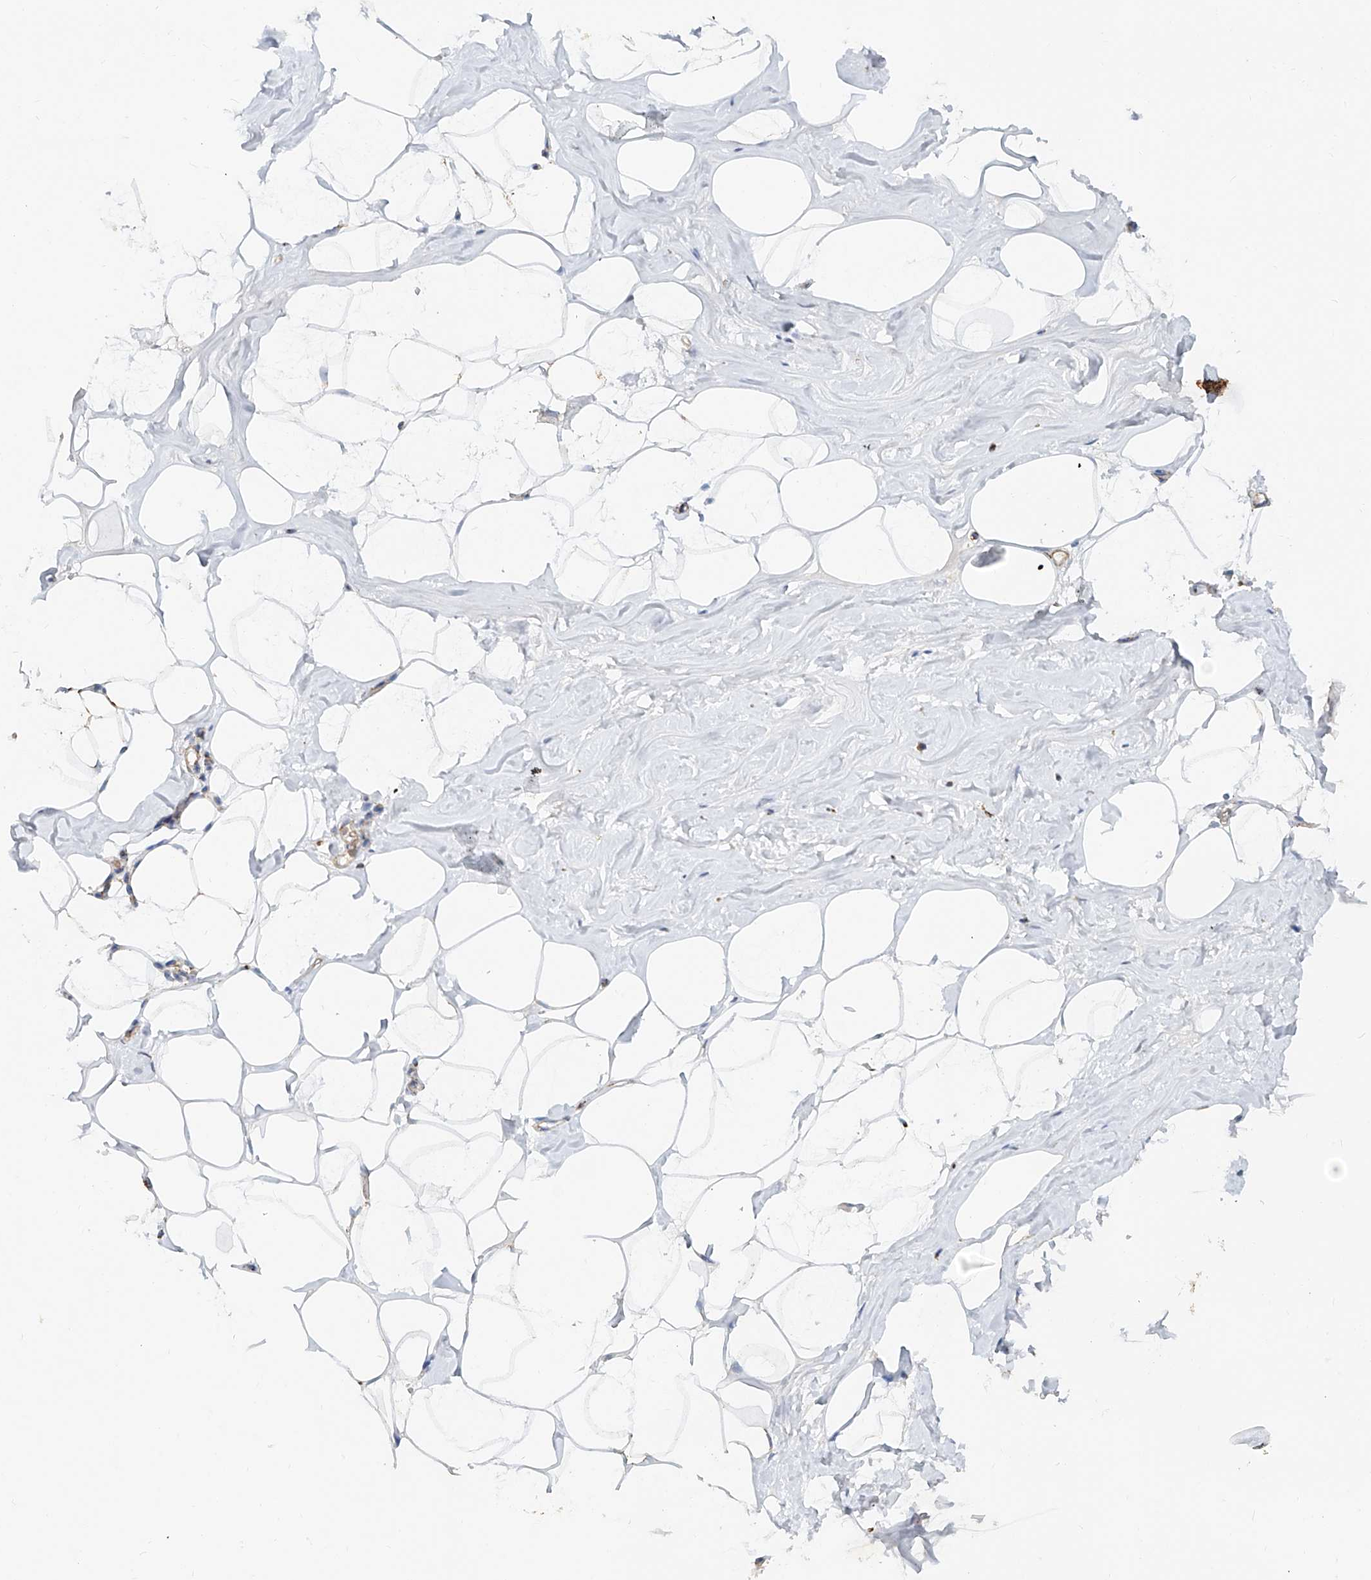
{"staining": {"intensity": "moderate", "quantity": "25%-75%", "location": "cytoplasmic/membranous"}, "tissue": "adipose tissue", "cell_type": "Adipocytes", "image_type": "normal", "snomed": [{"axis": "morphology", "description": "Normal tissue, NOS"}, {"axis": "morphology", "description": "Fibrosis, NOS"}, {"axis": "topography", "description": "Breast"}, {"axis": "topography", "description": "Adipose tissue"}], "caption": "Moderate cytoplasmic/membranous protein expression is seen in about 25%-75% of adipocytes in adipose tissue. (IHC, brightfield microscopy, high magnification).", "gene": "CARD10", "patient": {"sex": "female", "age": 39}}